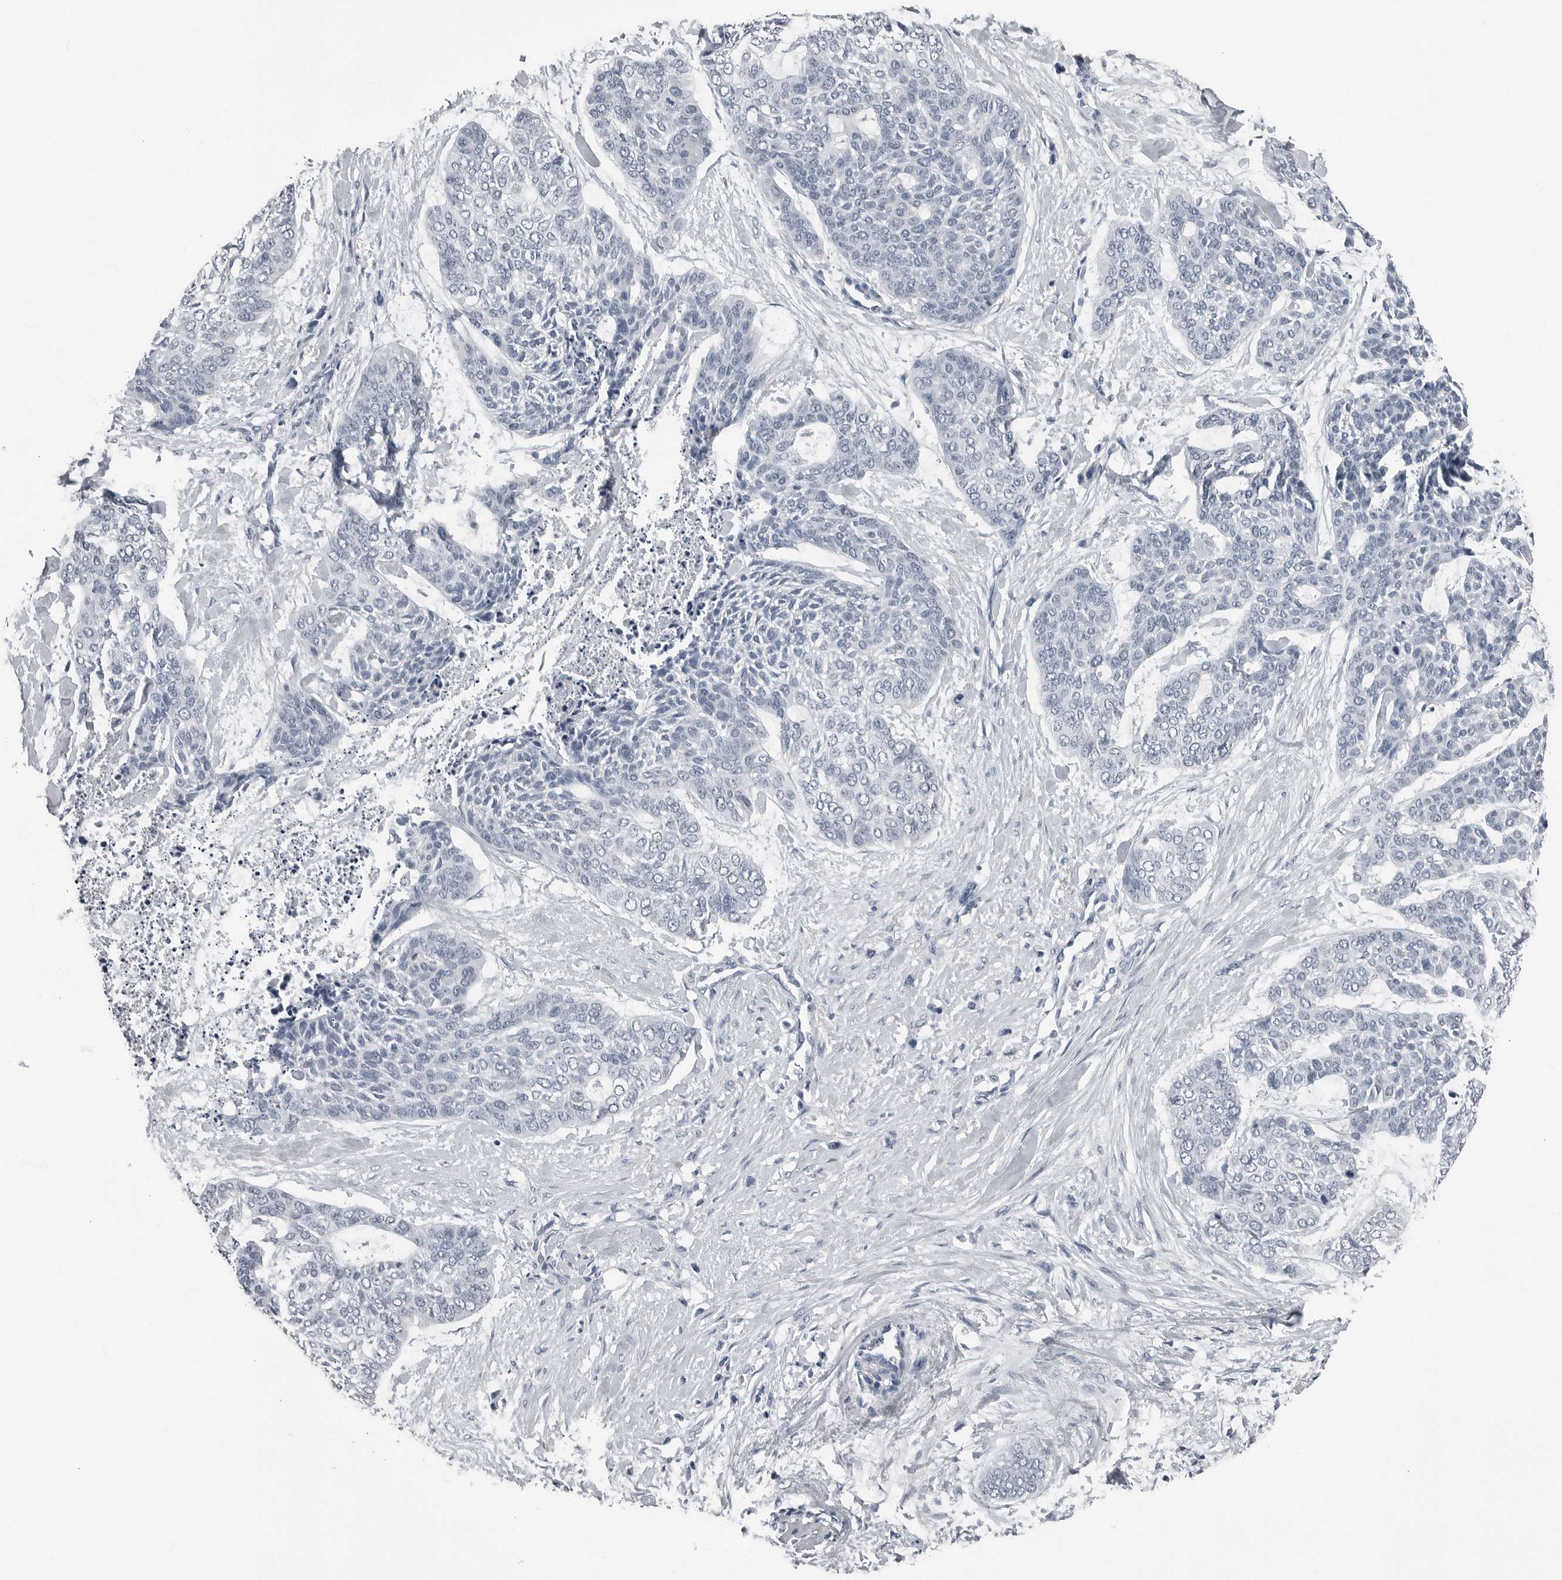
{"staining": {"intensity": "negative", "quantity": "none", "location": "none"}, "tissue": "skin cancer", "cell_type": "Tumor cells", "image_type": "cancer", "snomed": [{"axis": "morphology", "description": "Basal cell carcinoma"}, {"axis": "topography", "description": "Skin"}], "caption": "This photomicrograph is of skin cancer (basal cell carcinoma) stained with immunohistochemistry (IHC) to label a protein in brown with the nuclei are counter-stained blue. There is no staining in tumor cells.", "gene": "SPINK1", "patient": {"sex": "female", "age": 64}}